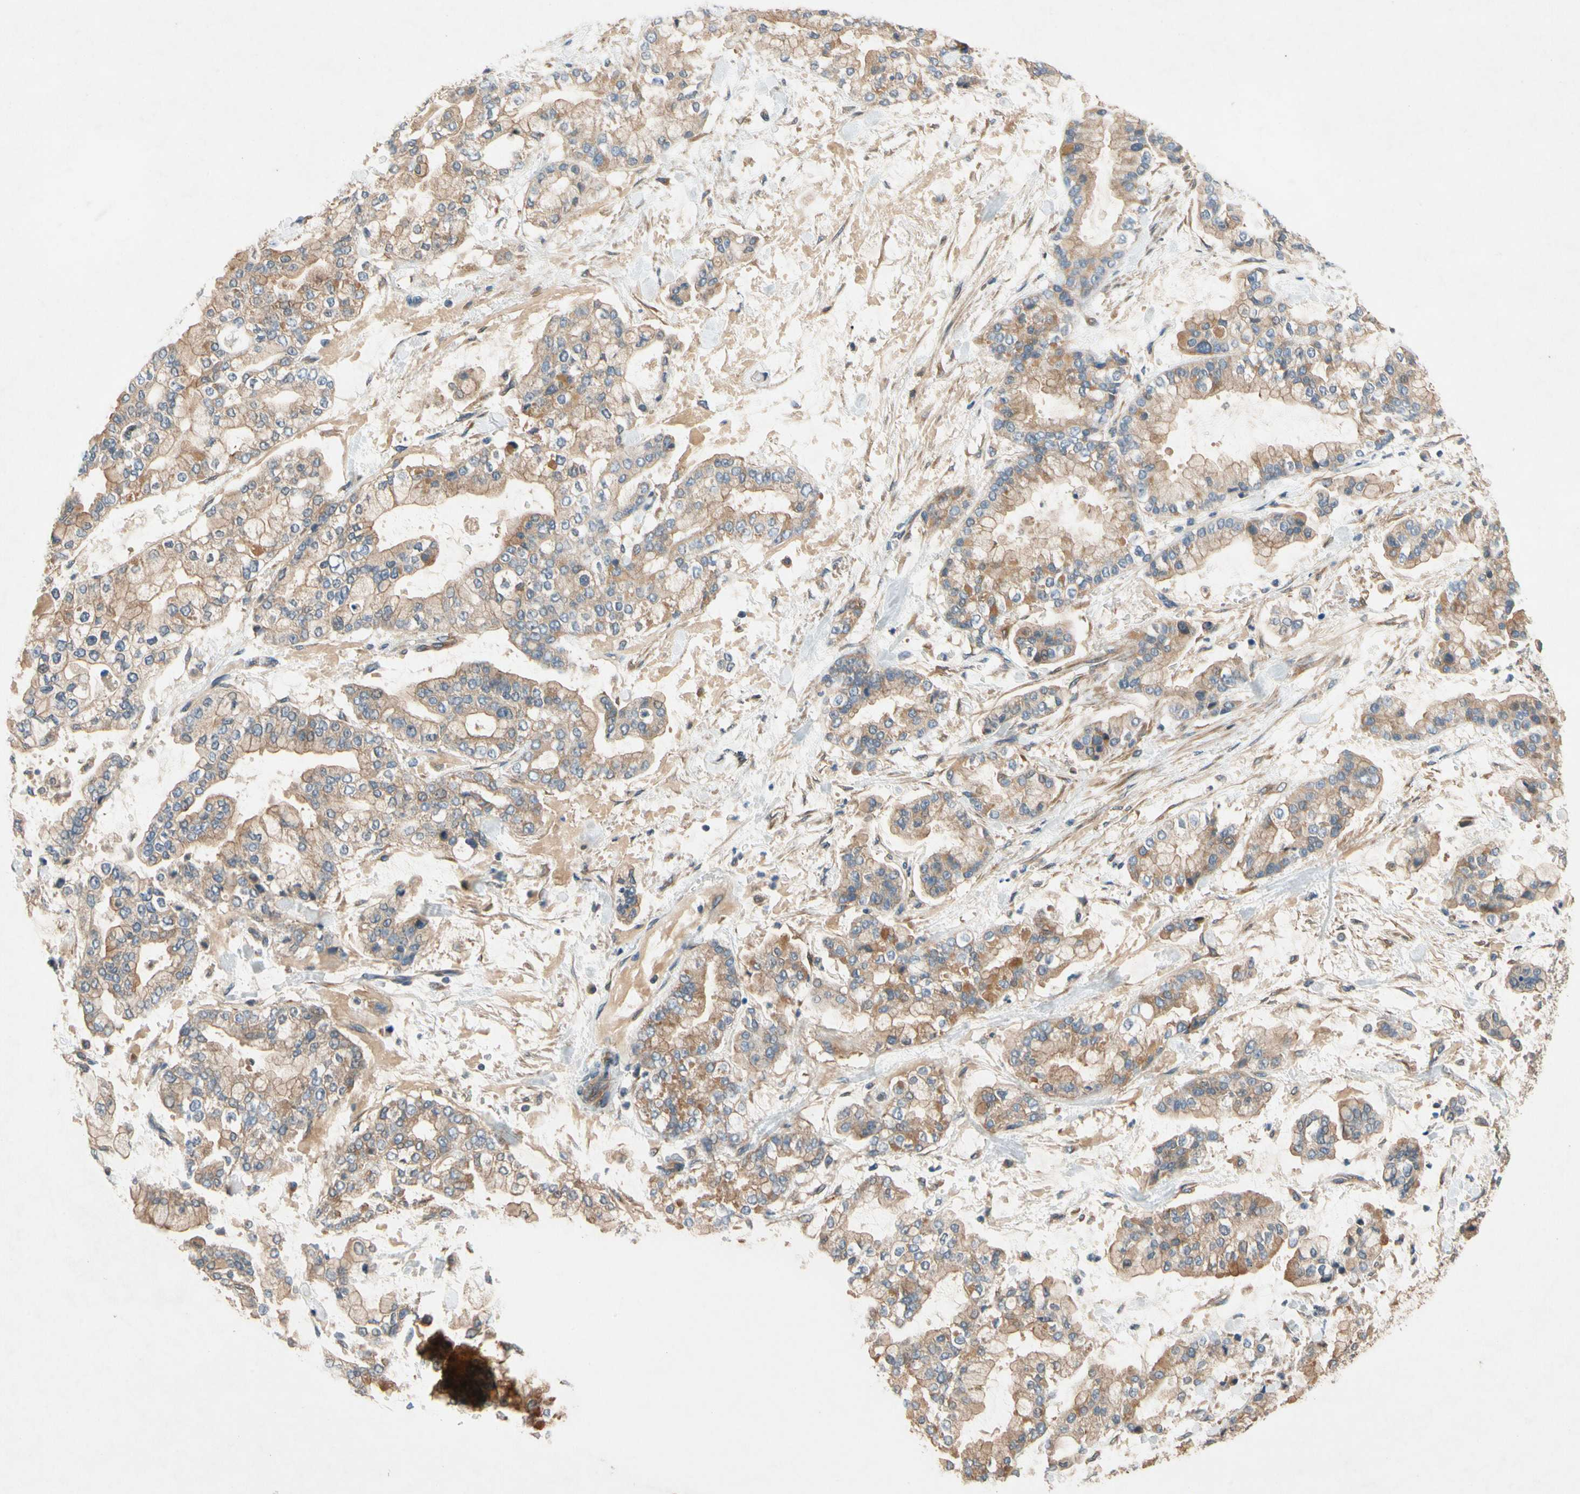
{"staining": {"intensity": "moderate", "quantity": "25%-75%", "location": "cytoplasmic/membranous"}, "tissue": "stomach cancer", "cell_type": "Tumor cells", "image_type": "cancer", "snomed": [{"axis": "morphology", "description": "Normal tissue, NOS"}, {"axis": "morphology", "description": "Adenocarcinoma, NOS"}, {"axis": "topography", "description": "Stomach, upper"}, {"axis": "topography", "description": "Stomach"}], "caption": "Adenocarcinoma (stomach) tissue demonstrates moderate cytoplasmic/membranous expression in about 25%-75% of tumor cells, visualized by immunohistochemistry.", "gene": "USP46", "patient": {"sex": "male", "age": 76}}